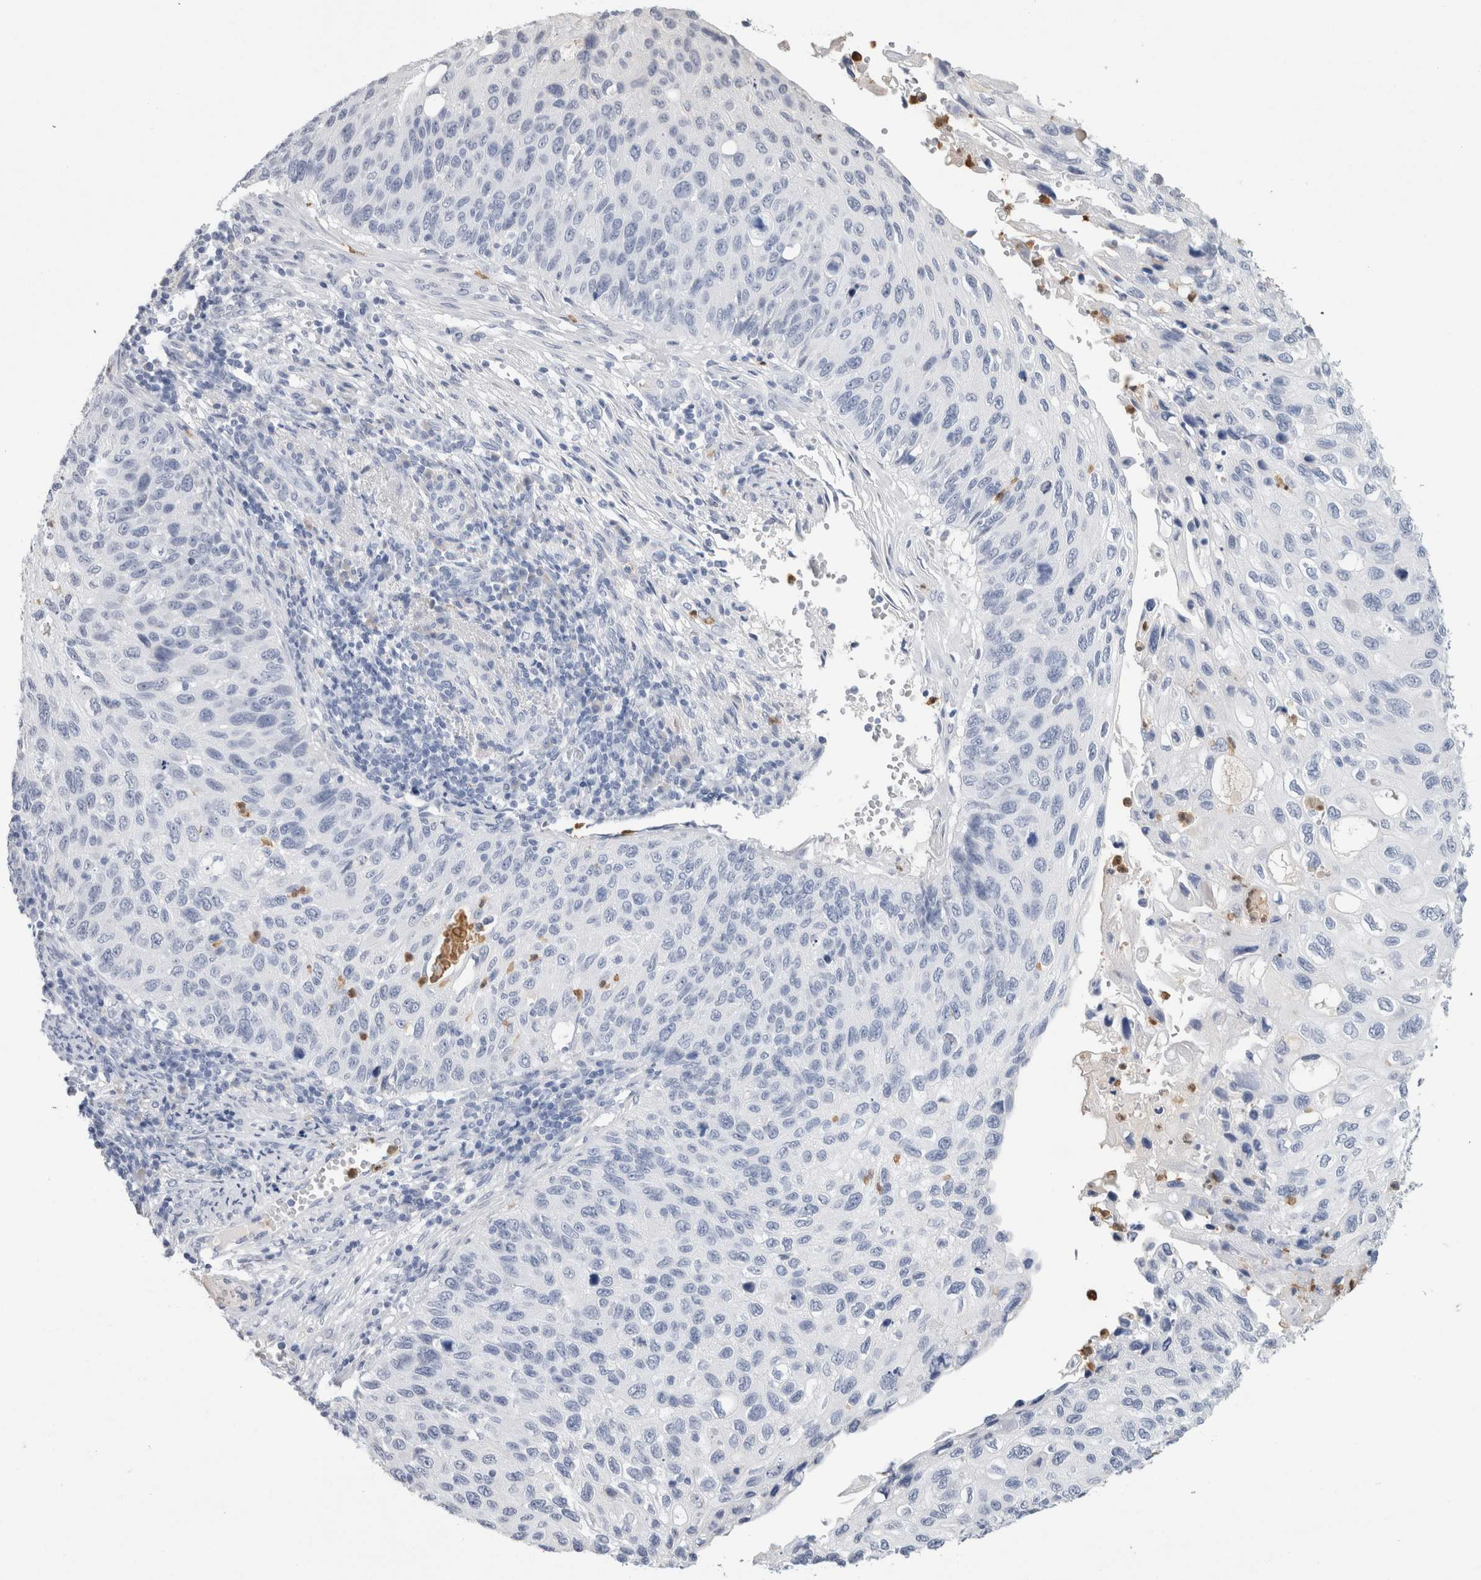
{"staining": {"intensity": "negative", "quantity": "none", "location": "none"}, "tissue": "cervical cancer", "cell_type": "Tumor cells", "image_type": "cancer", "snomed": [{"axis": "morphology", "description": "Squamous cell carcinoma, NOS"}, {"axis": "topography", "description": "Cervix"}], "caption": "Squamous cell carcinoma (cervical) was stained to show a protein in brown. There is no significant expression in tumor cells.", "gene": "S100A12", "patient": {"sex": "female", "age": 70}}